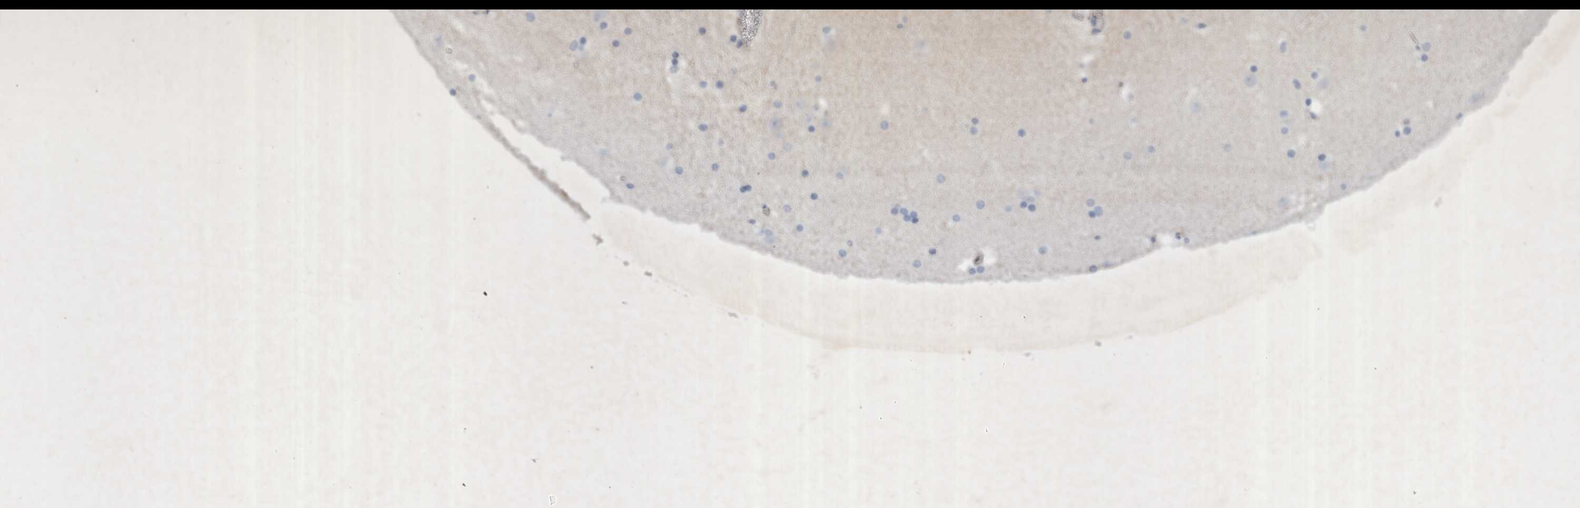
{"staining": {"intensity": "negative", "quantity": "none", "location": "none"}, "tissue": "caudate", "cell_type": "Glial cells", "image_type": "normal", "snomed": [{"axis": "morphology", "description": "Normal tissue, NOS"}, {"axis": "topography", "description": "Lateral ventricle wall"}], "caption": "Immunohistochemical staining of unremarkable human caudate reveals no significant expression in glial cells. Brightfield microscopy of immunohistochemistry stained with DAB (3,3'-diaminobenzidine) (brown) and hematoxylin (blue), captured at high magnification.", "gene": "ABL1", "patient": {"sex": "male", "age": 45}}